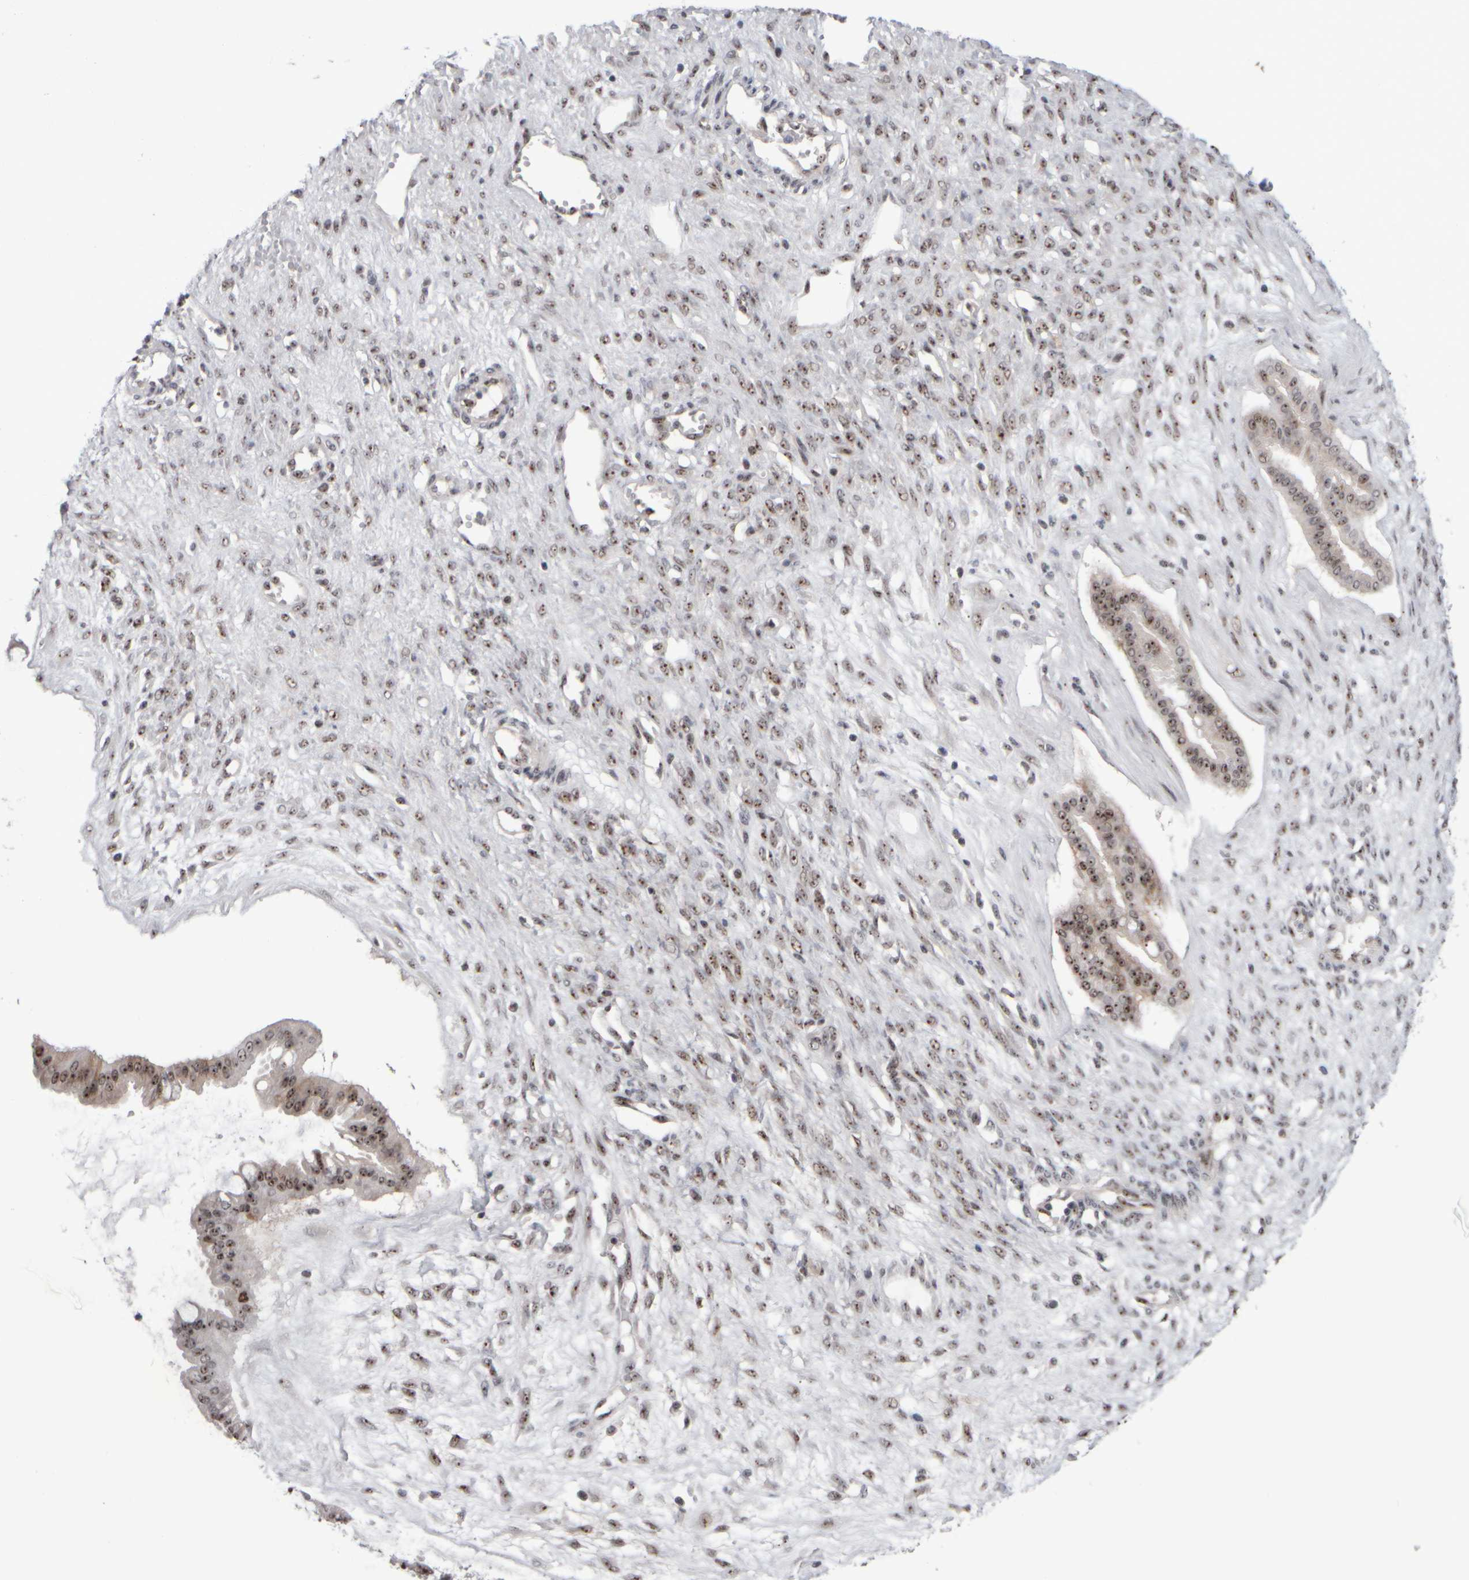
{"staining": {"intensity": "moderate", "quantity": ">75%", "location": "nuclear"}, "tissue": "ovarian cancer", "cell_type": "Tumor cells", "image_type": "cancer", "snomed": [{"axis": "morphology", "description": "Cystadenocarcinoma, mucinous, NOS"}, {"axis": "topography", "description": "Ovary"}], "caption": "A high-resolution photomicrograph shows immunohistochemistry staining of ovarian cancer (mucinous cystadenocarcinoma), which demonstrates moderate nuclear staining in about >75% of tumor cells.", "gene": "SURF6", "patient": {"sex": "female", "age": 73}}